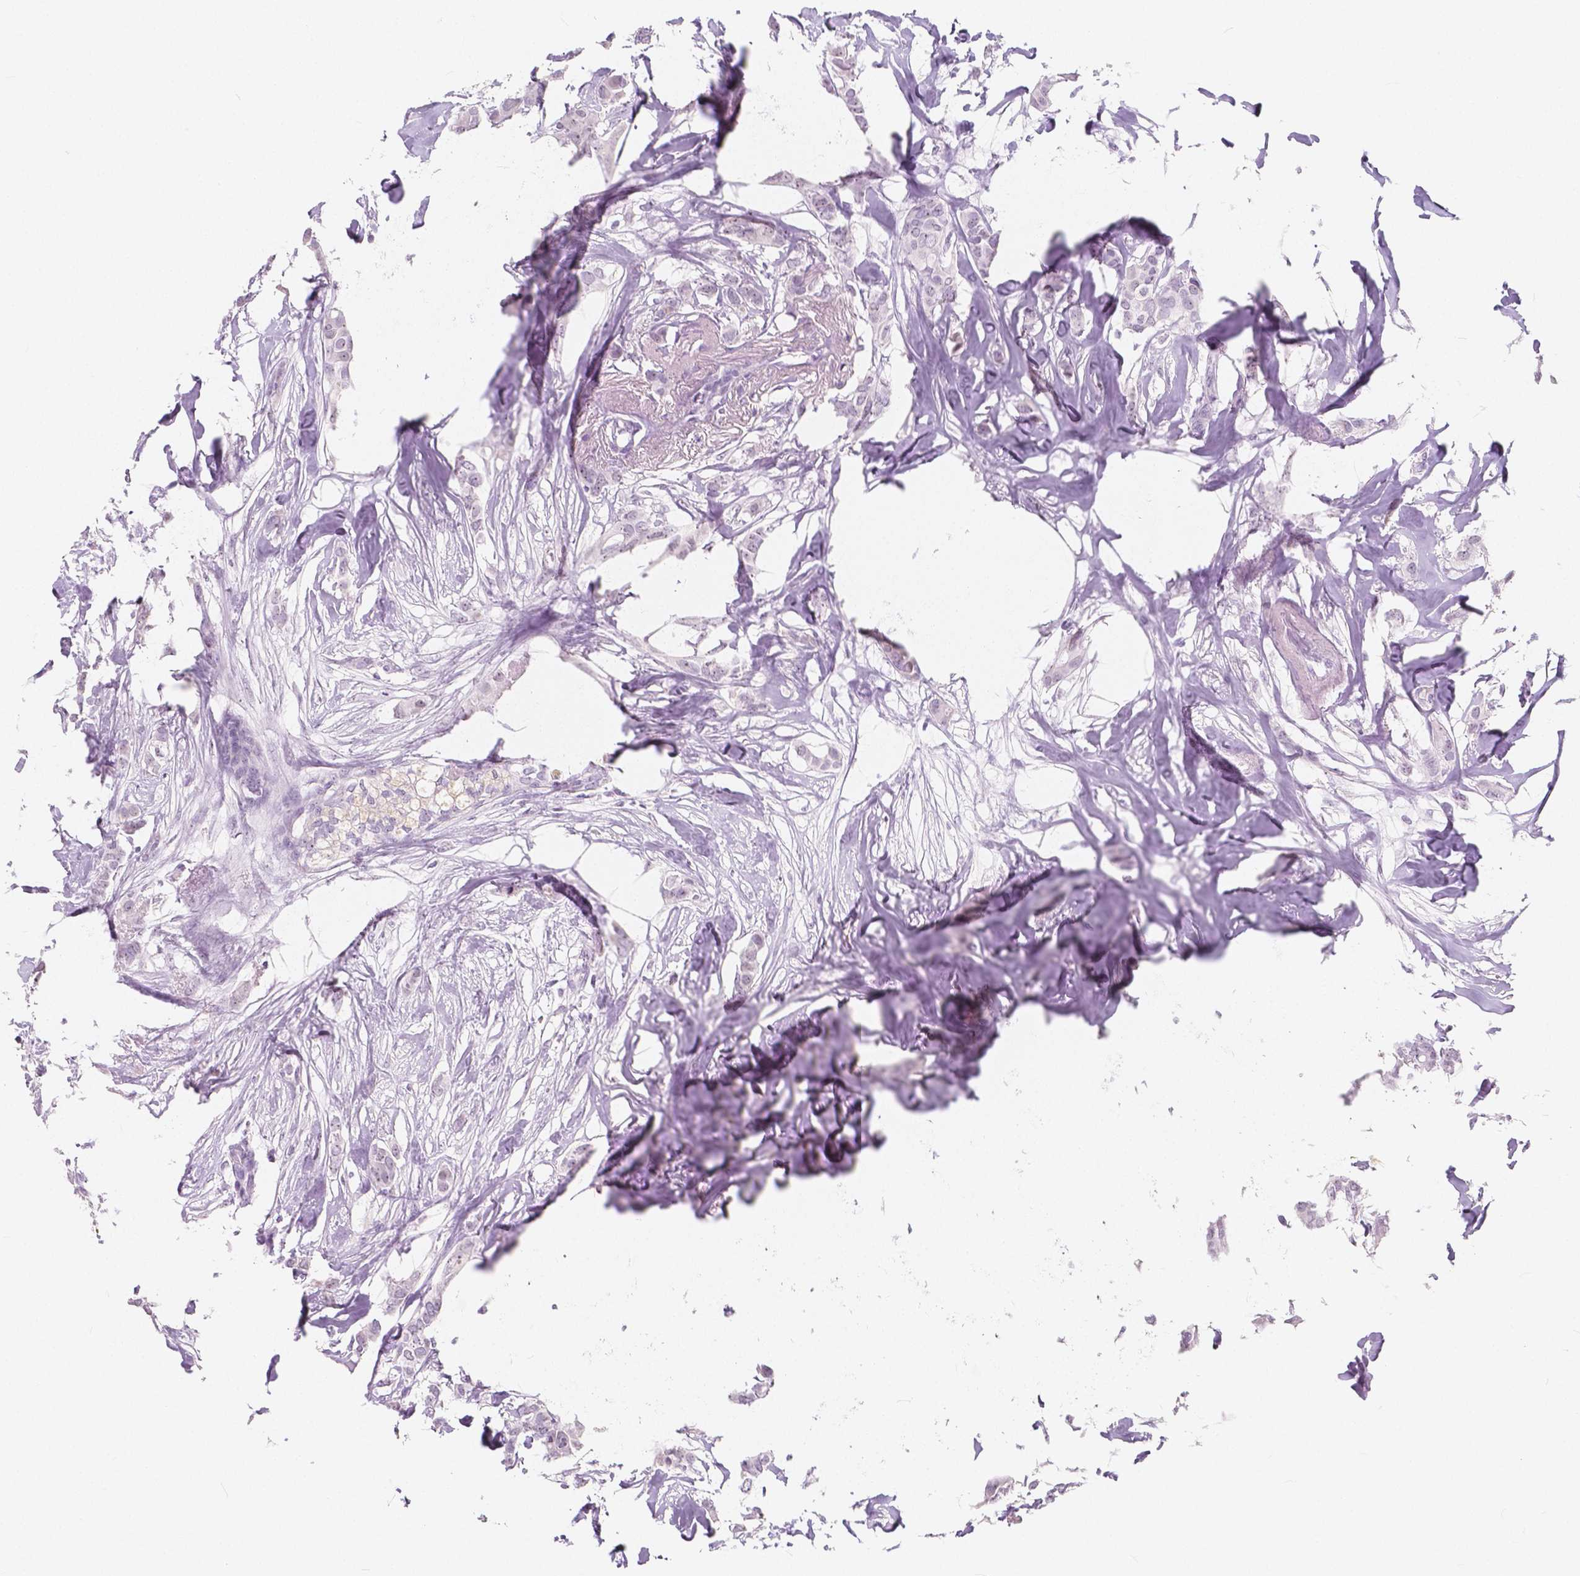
{"staining": {"intensity": "negative", "quantity": "none", "location": "none"}, "tissue": "breast cancer", "cell_type": "Tumor cells", "image_type": "cancer", "snomed": [{"axis": "morphology", "description": "Duct carcinoma"}, {"axis": "topography", "description": "Breast"}], "caption": "IHC histopathology image of neoplastic tissue: infiltrating ductal carcinoma (breast) stained with DAB (3,3'-diaminobenzidine) reveals no significant protein staining in tumor cells.", "gene": "NOLC1", "patient": {"sex": "female", "age": 62}}